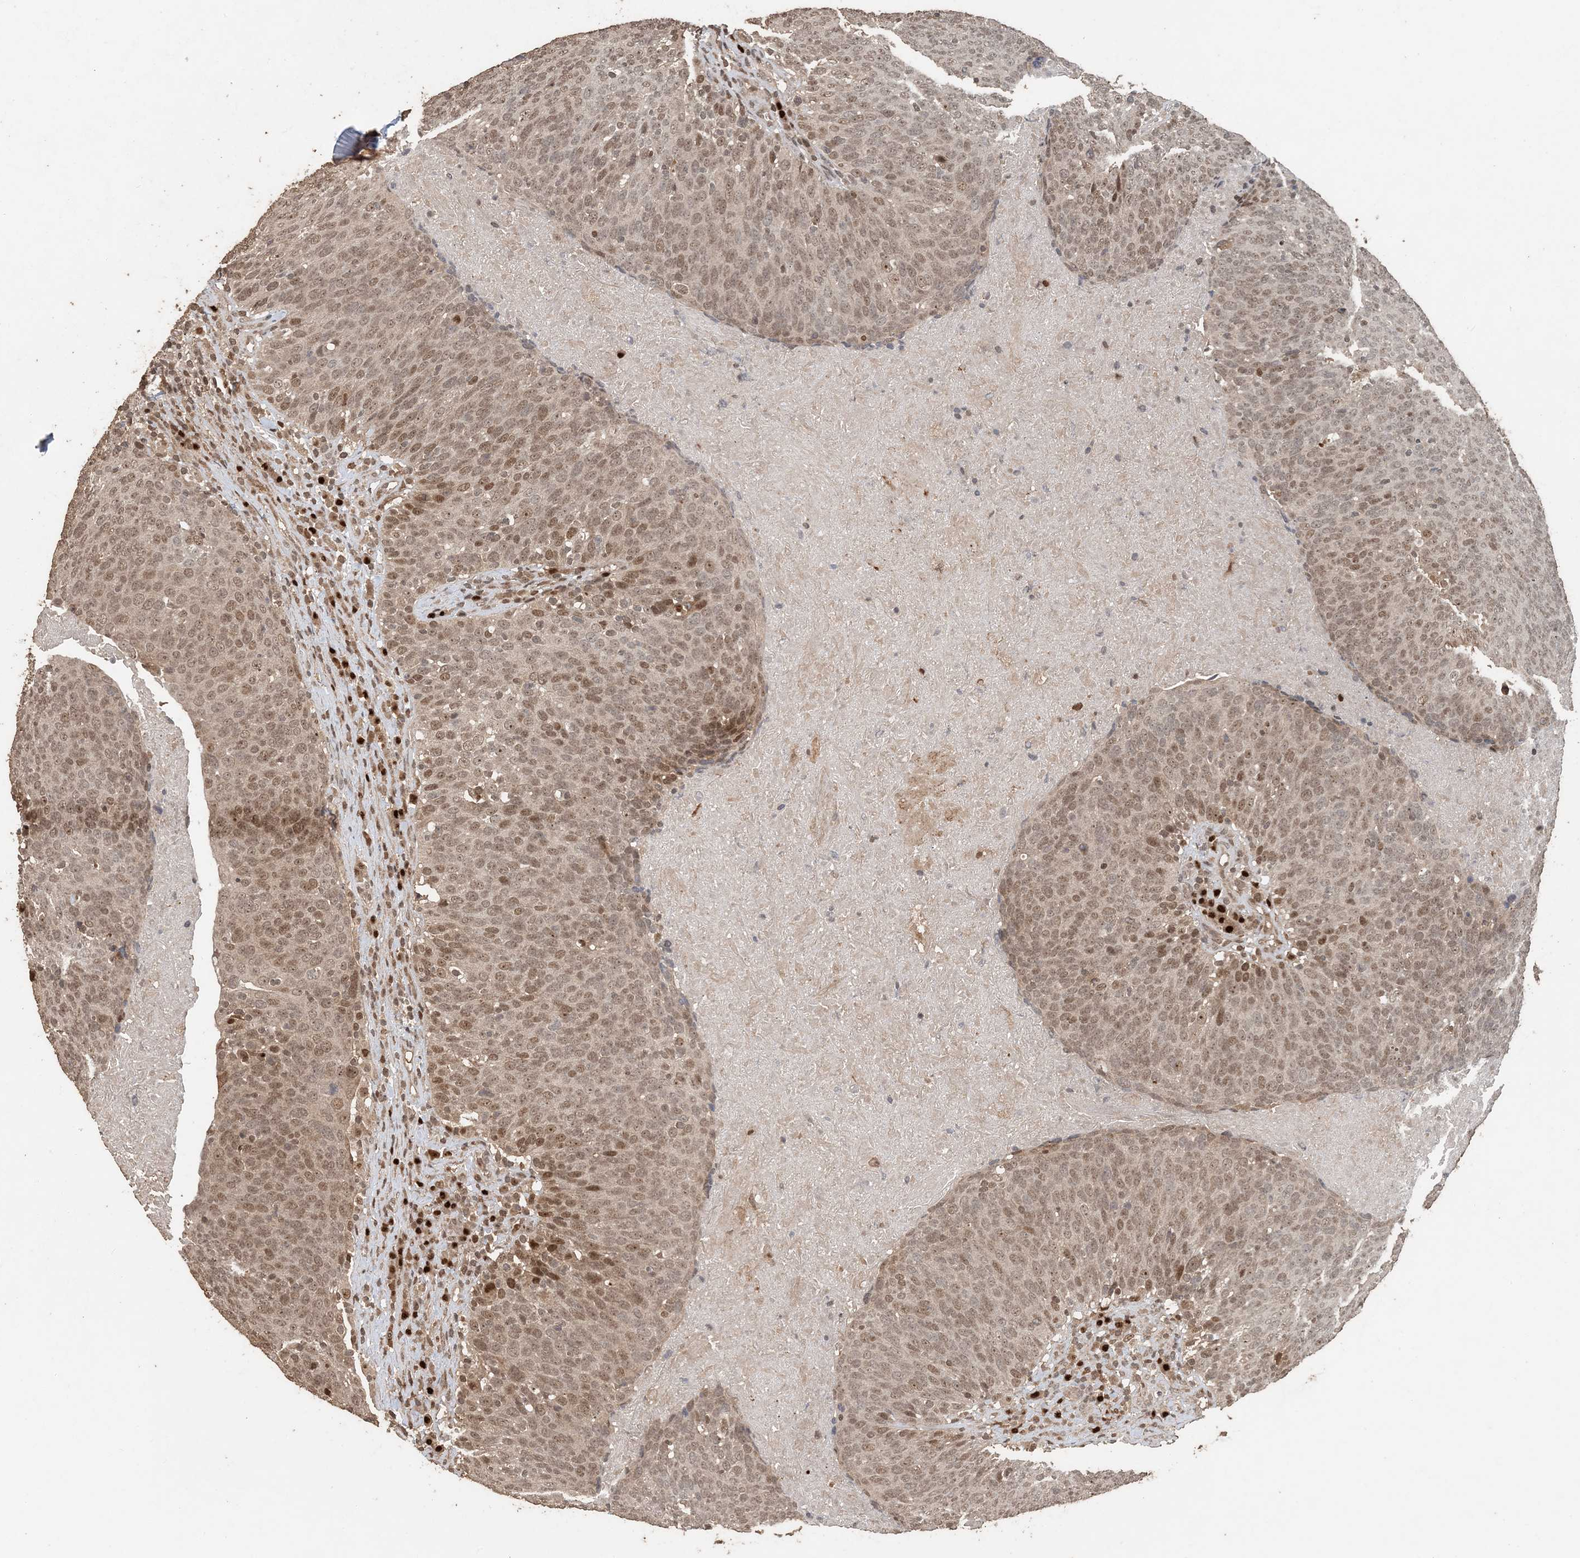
{"staining": {"intensity": "moderate", "quantity": ">75%", "location": "nuclear"}, "tissue": "head and neck cancer", "cell_type": "Tumor cells", "image_type": "cancer", "snomed": [{"axis": "morphology", "description": "Squamous cell carcinoma, NOS"}, {"axis": "morphology", "description": "Squamous cell carcinoma, metastatic, NOS"}, {"axis": "topography", "description": "Lymph node"}, {"axis": "topography", "description": "Head-Neck"}], "caption": "Squamous cell carcinoma (head and neck) stained with a brown dye exhibits moderate nuclear positive positivity in about >75% of tumor cells.", "gene": "ATP13A2", "patient": {"sex": "male", "age": 62}}